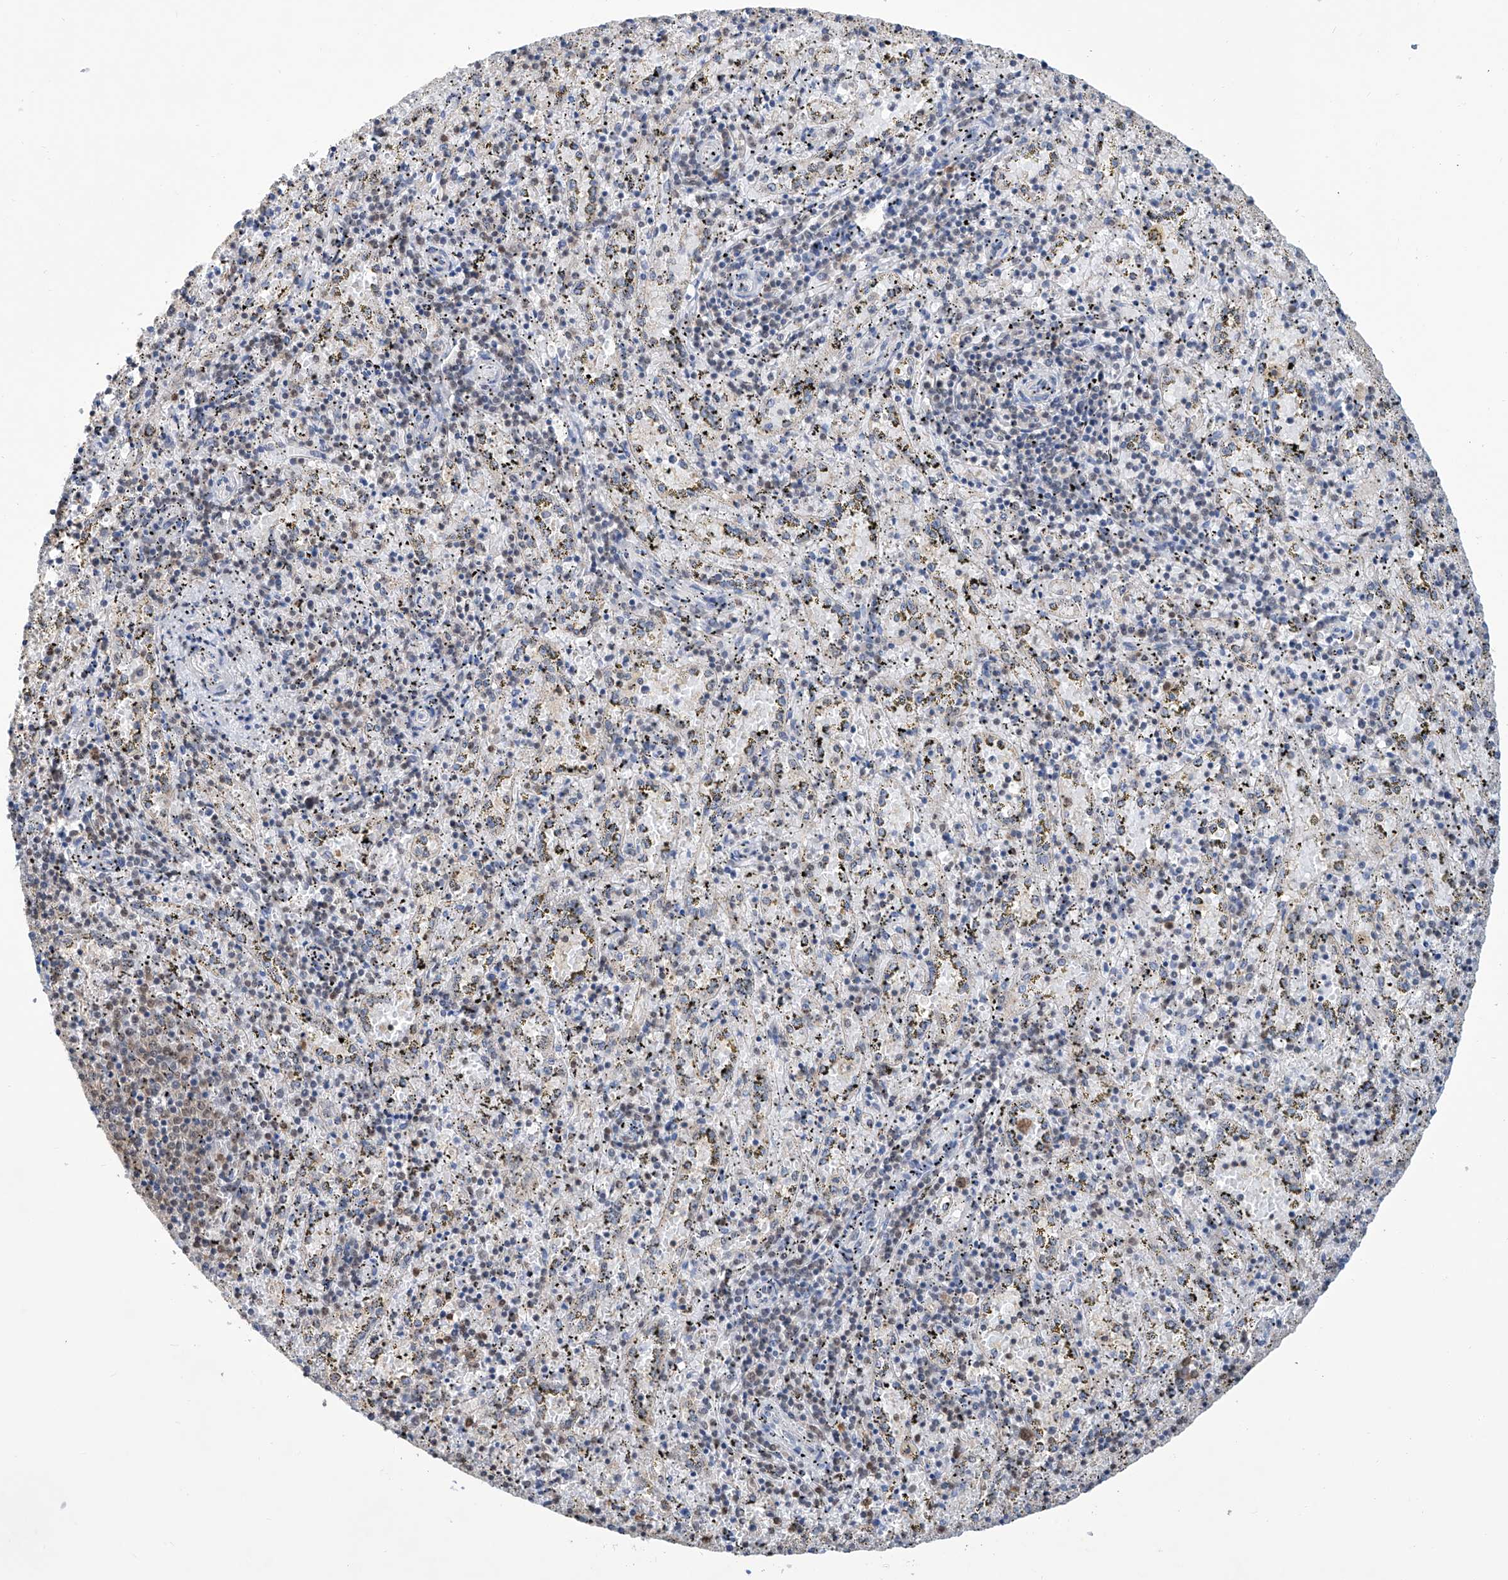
{"staining": {"intensity": "moderate", "quantity": "<25%", "location": "nuclear"}, "tissue": "spleen", "cell_type": "Cells in red pulp", "image_type": "normal", "snomed": [{"axis": "morphology", "description": "Normal tissue, NOS"}, {"axis": "topography", "description": "Spleen"}], "caption": "DAB (3,3'-diaminobenzidine) immunohistochemical staining of normal spleen demonstrates moderate nuclear protein expression in about <25% of cells in red pulp. (DAB IHC, brown staining for protein, blue staining for nuclei).", "gene": "SREBF2", "patient": {"sex": "male", "age": 11}}